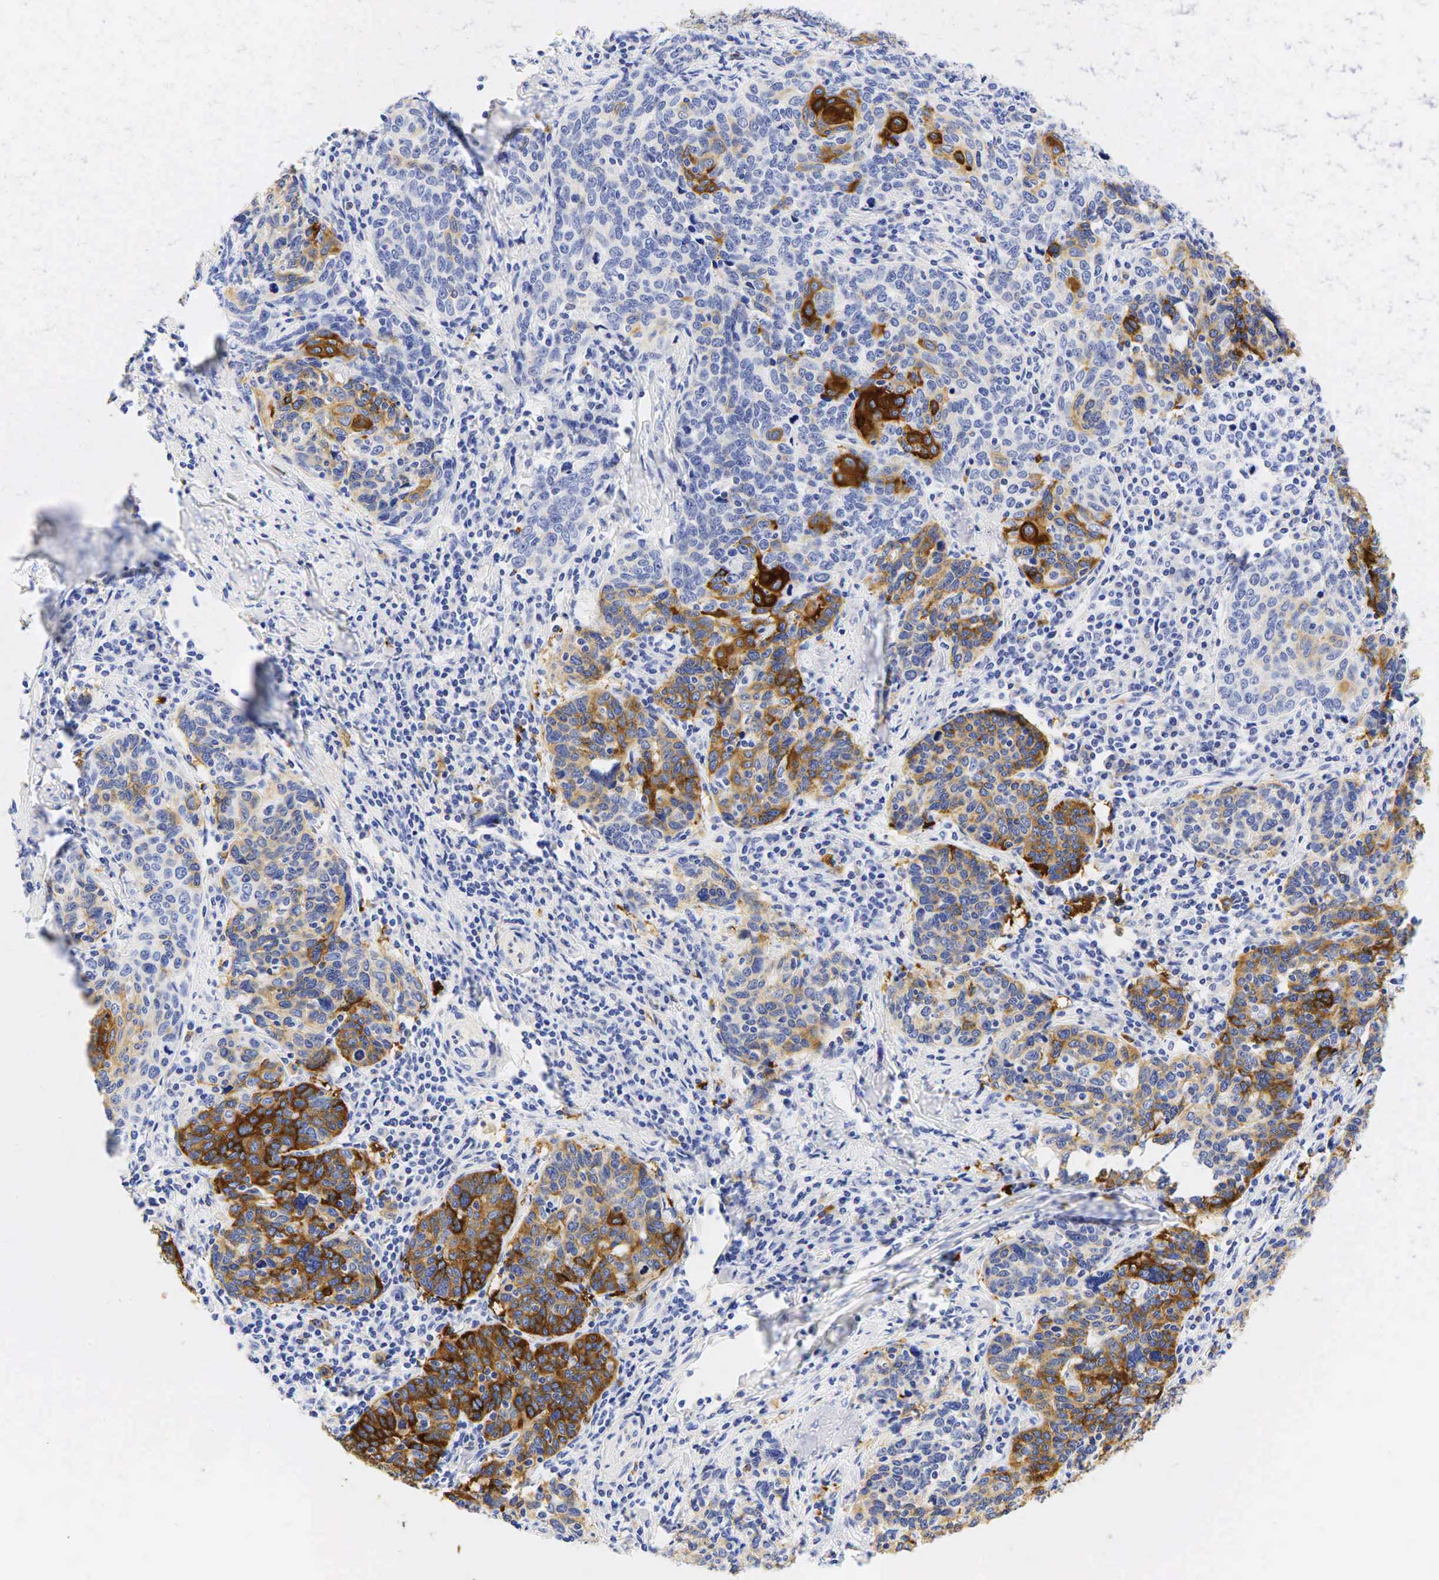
{"staining": {"intensity": "strong", "quantity": "25%-75%", "location": "cytoplasmic/membranous"}, "tissue": "cervical cancer", "cell_type": "Tumor cells", "image_type": "cancer", "snomed": [{"axis": "morphology", "description": "Squamous cell carcinoma, NOS"}, {"axis": "topography", "description": "Cervix"}], "caption": "DAB (3,3'-diaminobenzidine) immunohistochemical staining of cervical cancer (squamous cell carcinoma) shows strong cytoplasmic/membranous protein positivity in approximately 25%-75% of tumor cells. (Brightfield microscopy of DAB IHC at high magnification).", "gene": "TNFRSF8", "patient": {"sex": "female", "age": 41}}